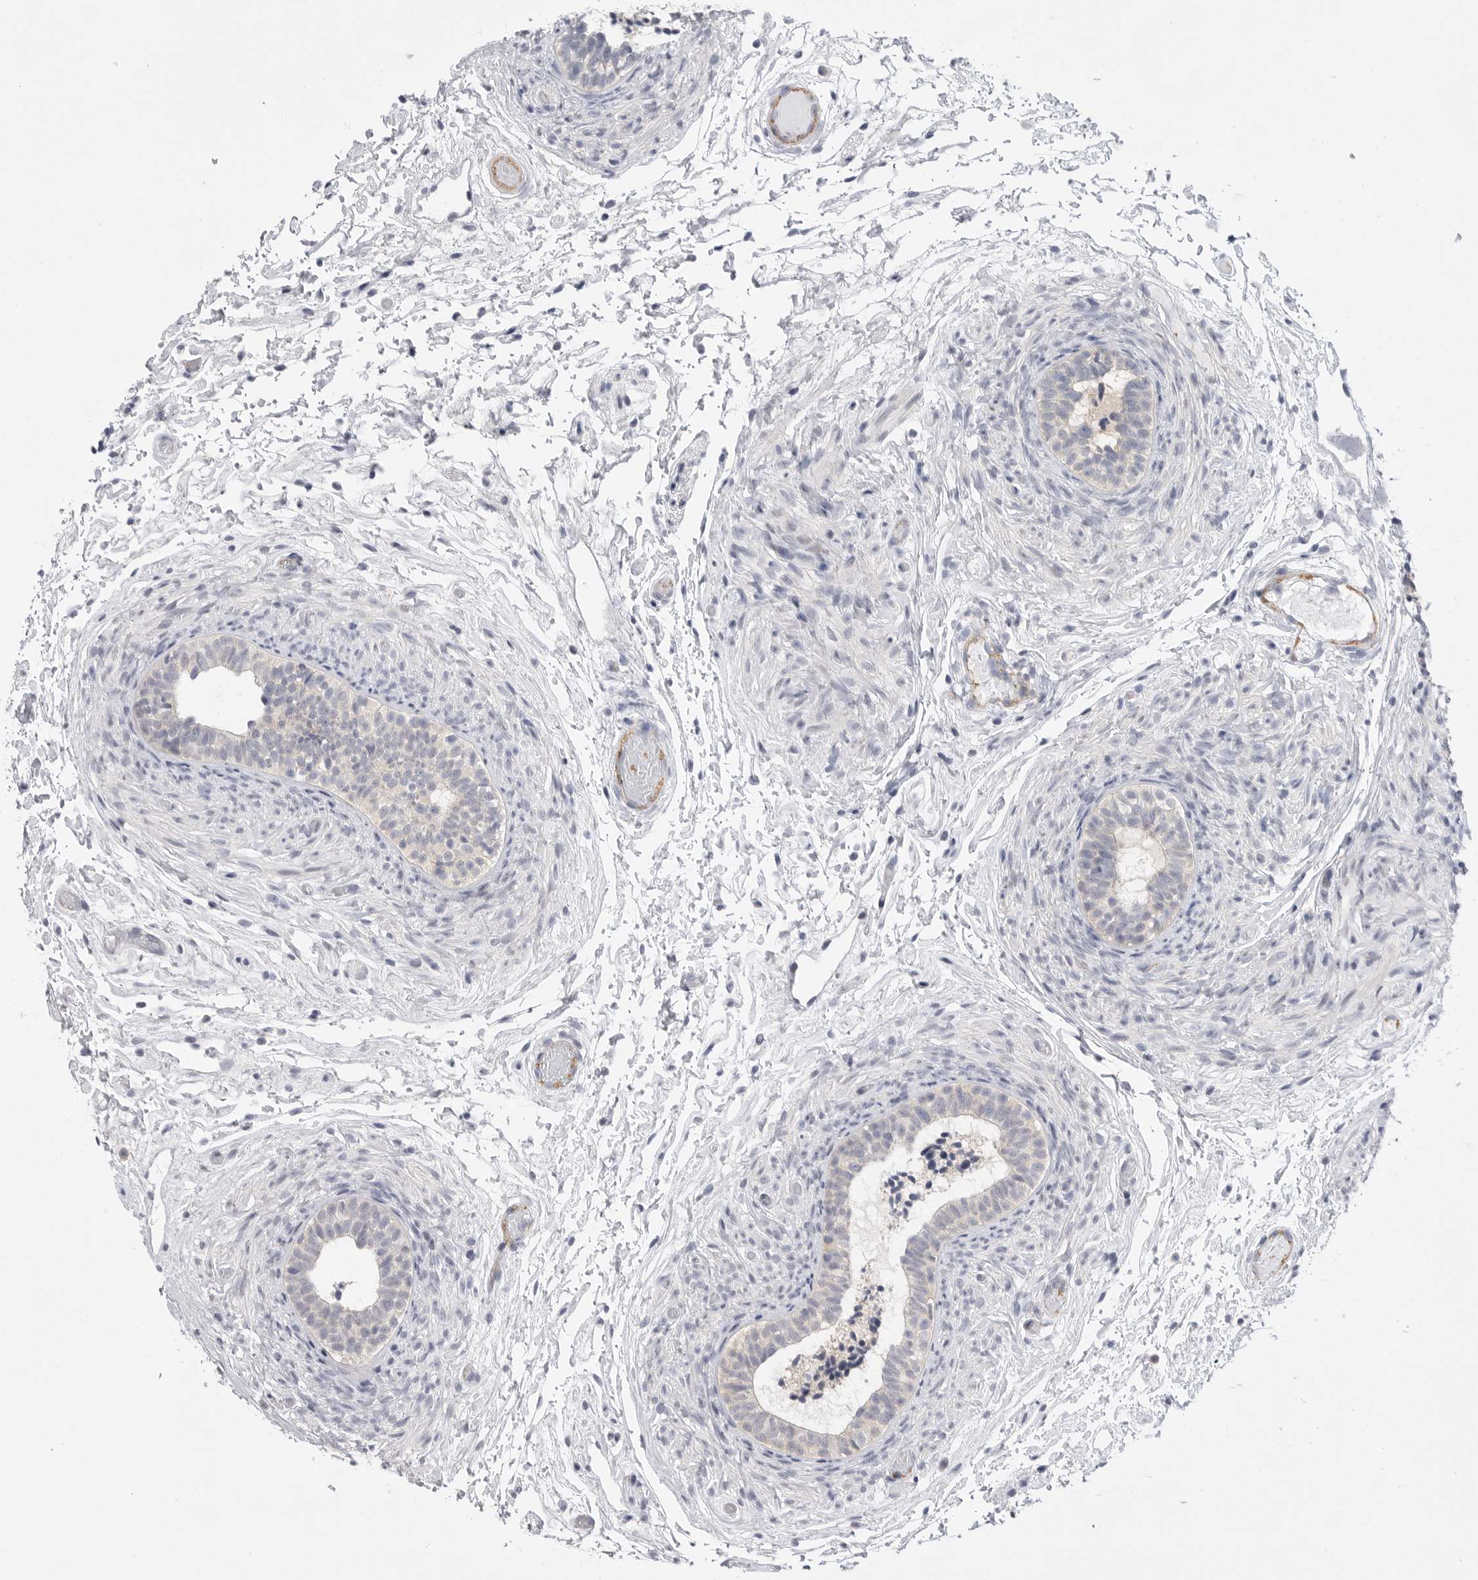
{"staining": {"intensity": "weak", "quantity": "25%-75%", "location": "cytoplasmic/membranous"}, "tissue": "epididymis", "cell_type": "Glandular cells", "image_type": "normal", "snomed": [{"axis": "morphology", "description": "Normal tissue, NOS"}, {"axis": "topography", "description": "Epididymis"}], "caption": "Weak cytoplasmic/membranous expression is present in about 25%-75% of glandular cells in unremarkable epididymis.", "gene": "FBXO43", "patient": {"sex": "male", "age": 5}}